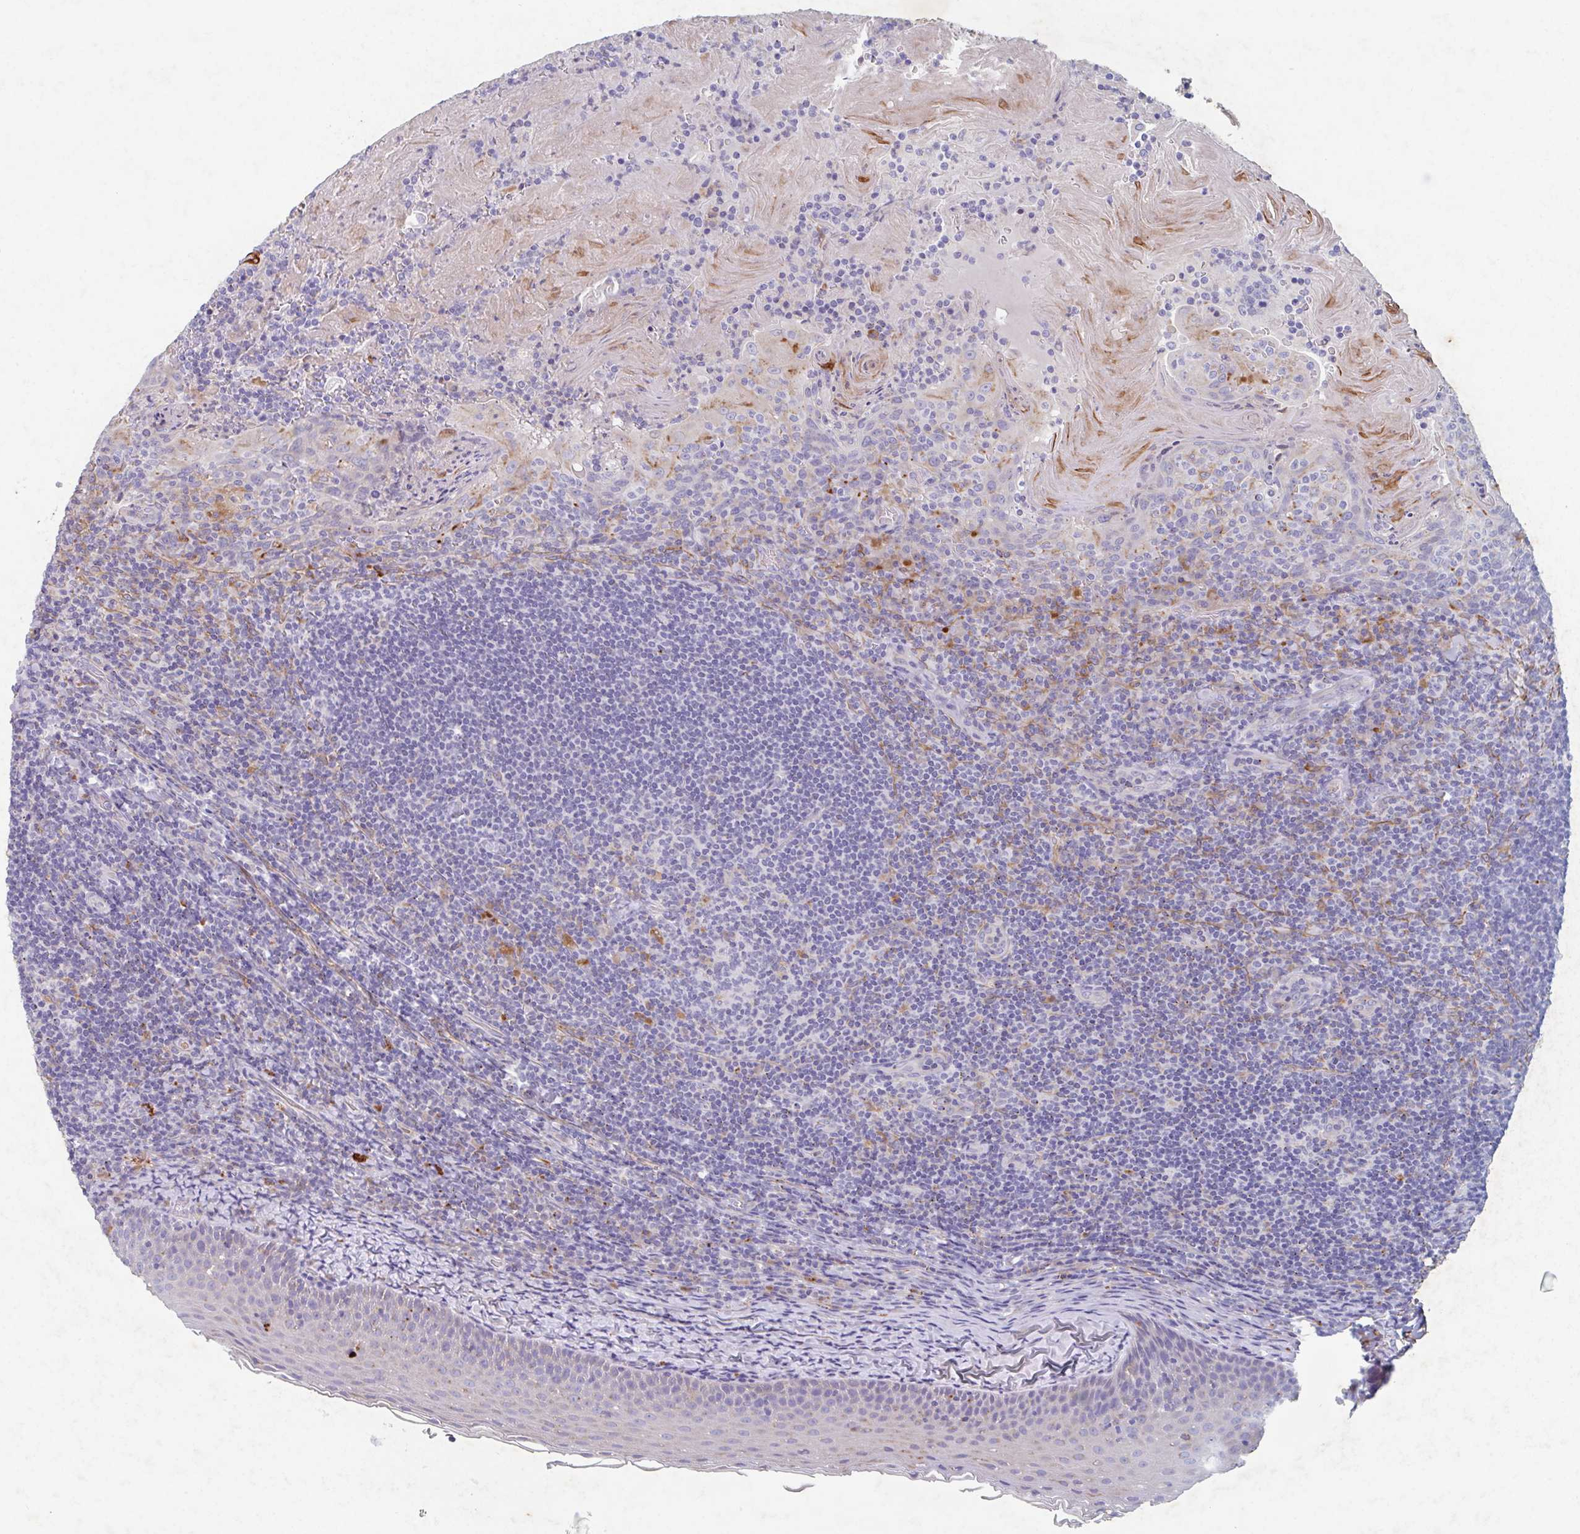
{"staining": {"intensity": "moderate", "quantity": "<25%", "location": "cytoplasmic/membranous"}, "tissue": "tonsil", "cell_type": "Germinal center cells", "image_type": "normal", "snomed": [{"axis": "morphology", "description": "Normal tissue, NOS"}, {"axis": "topography", "description": "Tonsil"}], "caption": "Immunohistochemistry (IHC) photomicrograph of normal human tonsil stained for a protein (brown), which demonstrates low levels of moderate cytoplasmic/membranous expression in approximately <25% of germinal center cells.", "gene": "MANBA", "patient": {"sex": "female", "age": 10}}